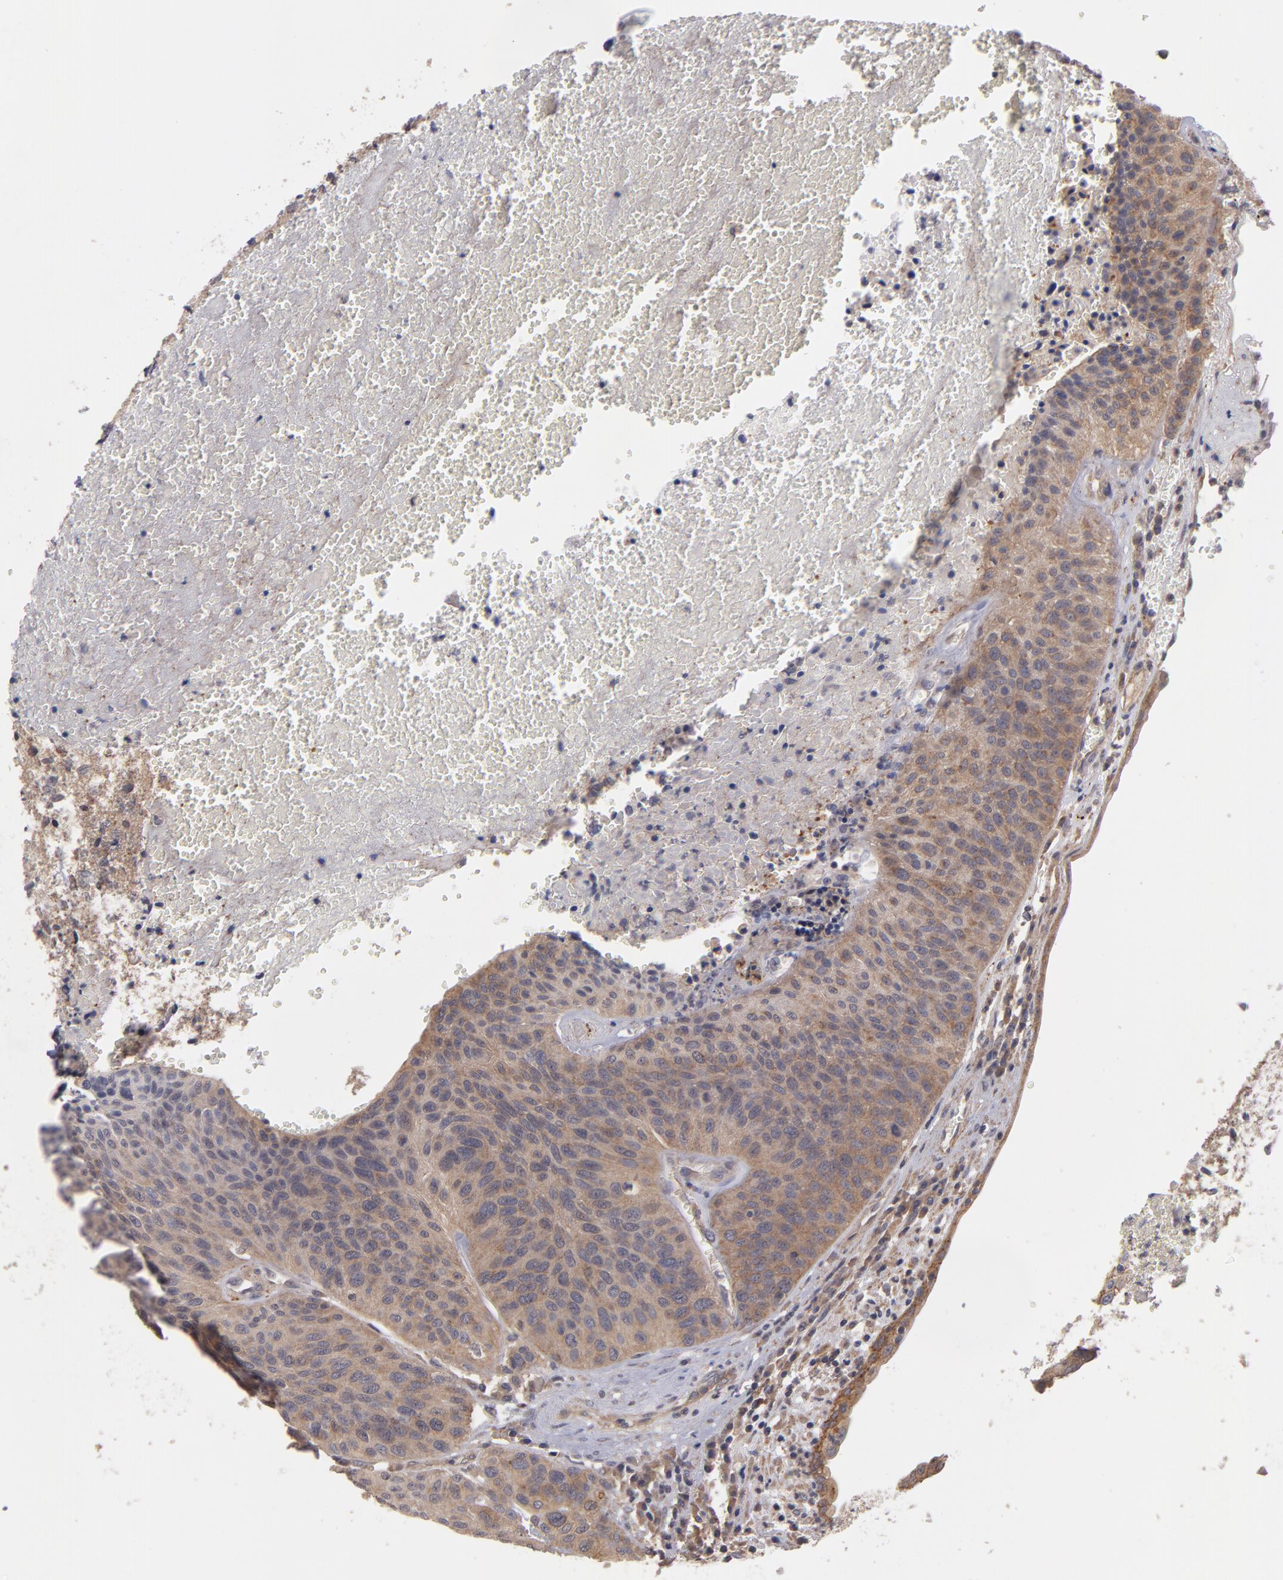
{"staining": {"intensity": "moderate", "quantity": ">75%", "location": "cytoplasmic/membranous"}, "tissue": "urothelial cancer", "cell_type": "Tumor cells", "image_type": "cancer", "snomed": [{"axis": "morphology", "description": "Urothelial carcinoma, High grade"}, {"axis": "topography", "description": "Urinary bladder"}], "caption": "Urothelial carcinoma (high-grade) stained for a protein (brown) displays moderate cytoplasmic/membranous positive positivity in about >75% of tumor cells.", "gene": "CTSO", "patient": {"sex": "male", "age": 66}}